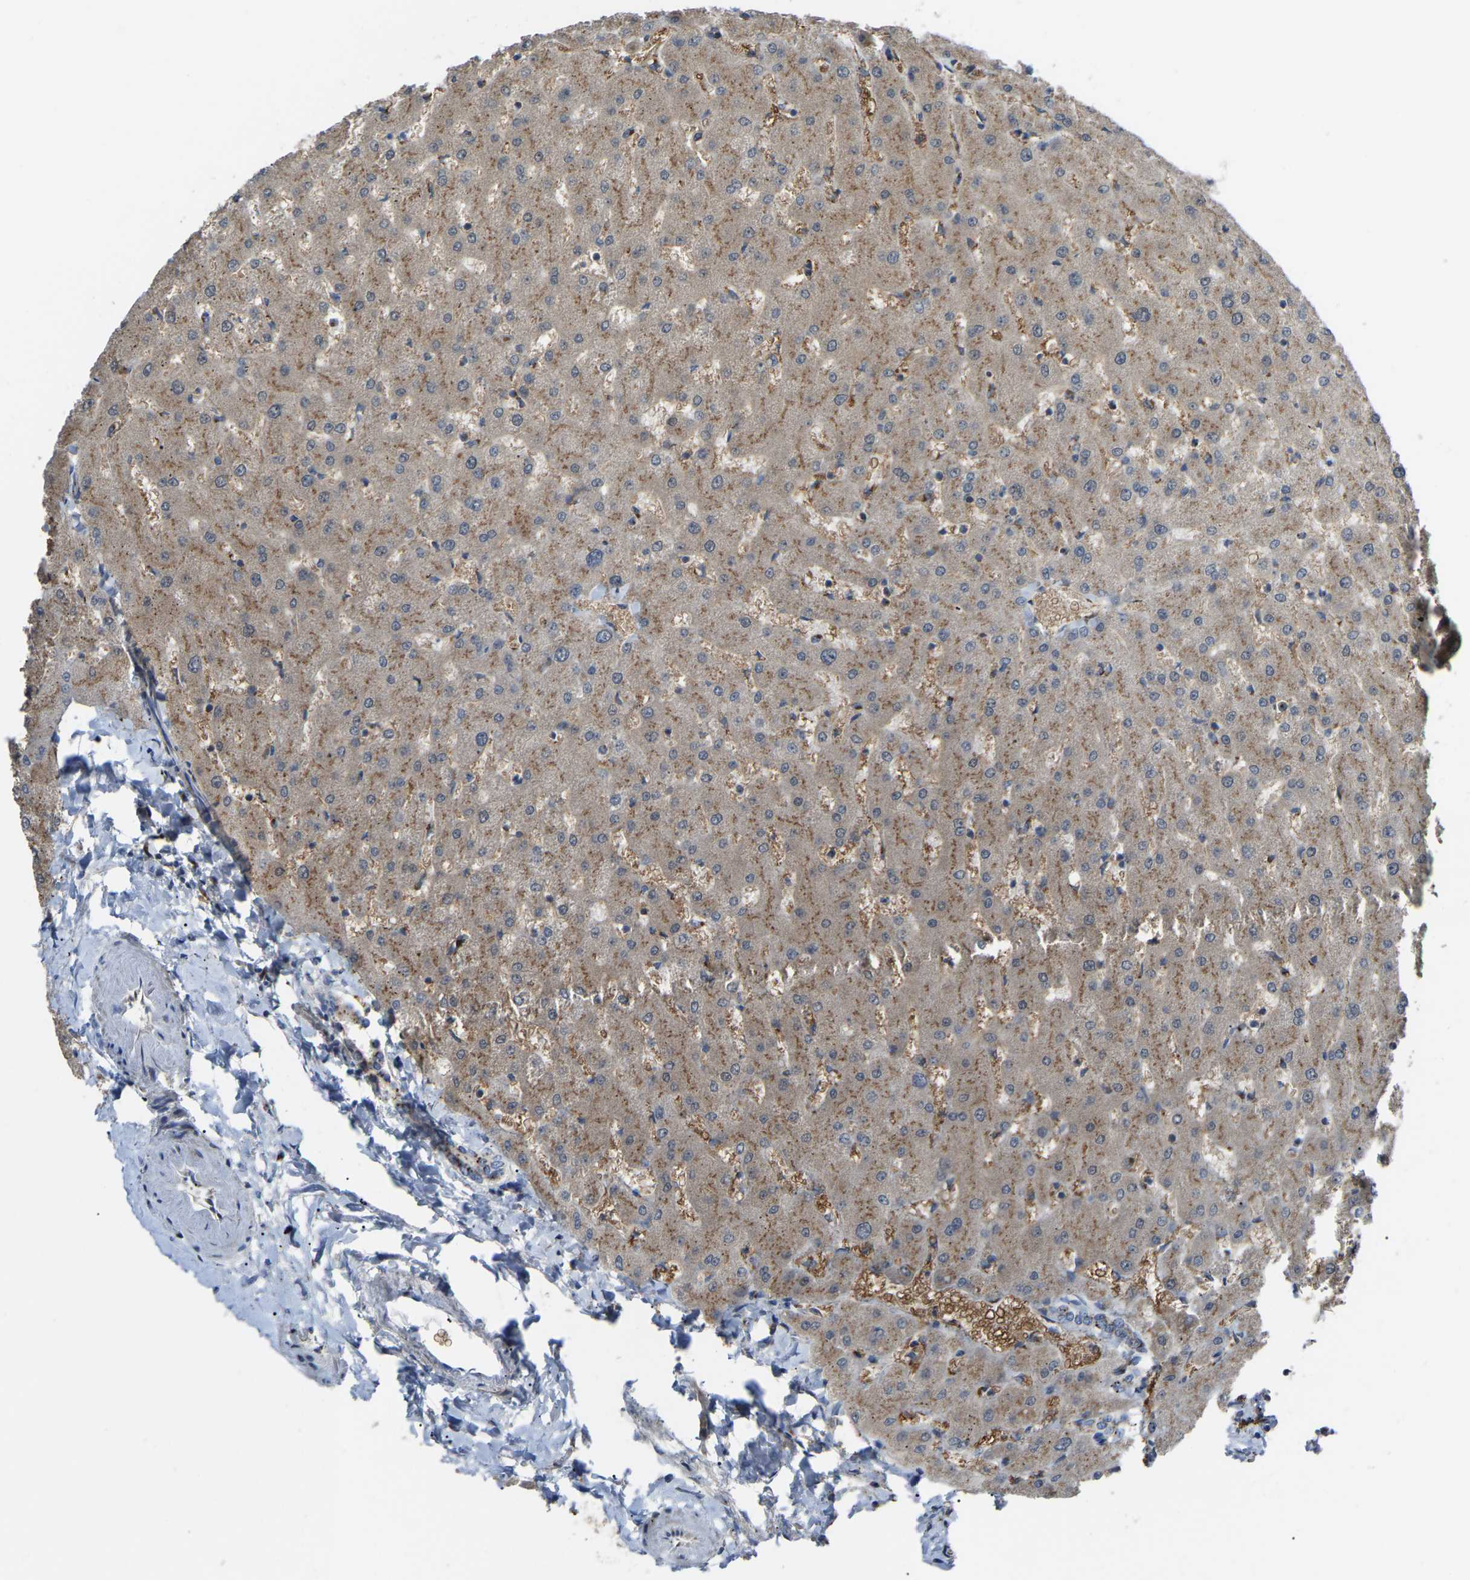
{"staining": {"intensity": "weak", "quantity": "25%-75%", "location": "cytoplasmic/membranous"}, "tissue": "liver", "cell_type": "Cholangiocytes", "image_type": "normal", "snomed": [{"axis": "morphology", "description": "Normal tissue, NOS"}, {"axis": "topography", "description": "Liver"}], "caption": "Liver stained with a brown dye displays weak cytoplasmic/membranous positive positivity in approximately 25%-75% of cholangiocytes.", "gene": "CANT1", "patient": {"sex": "female", "age": 63}}